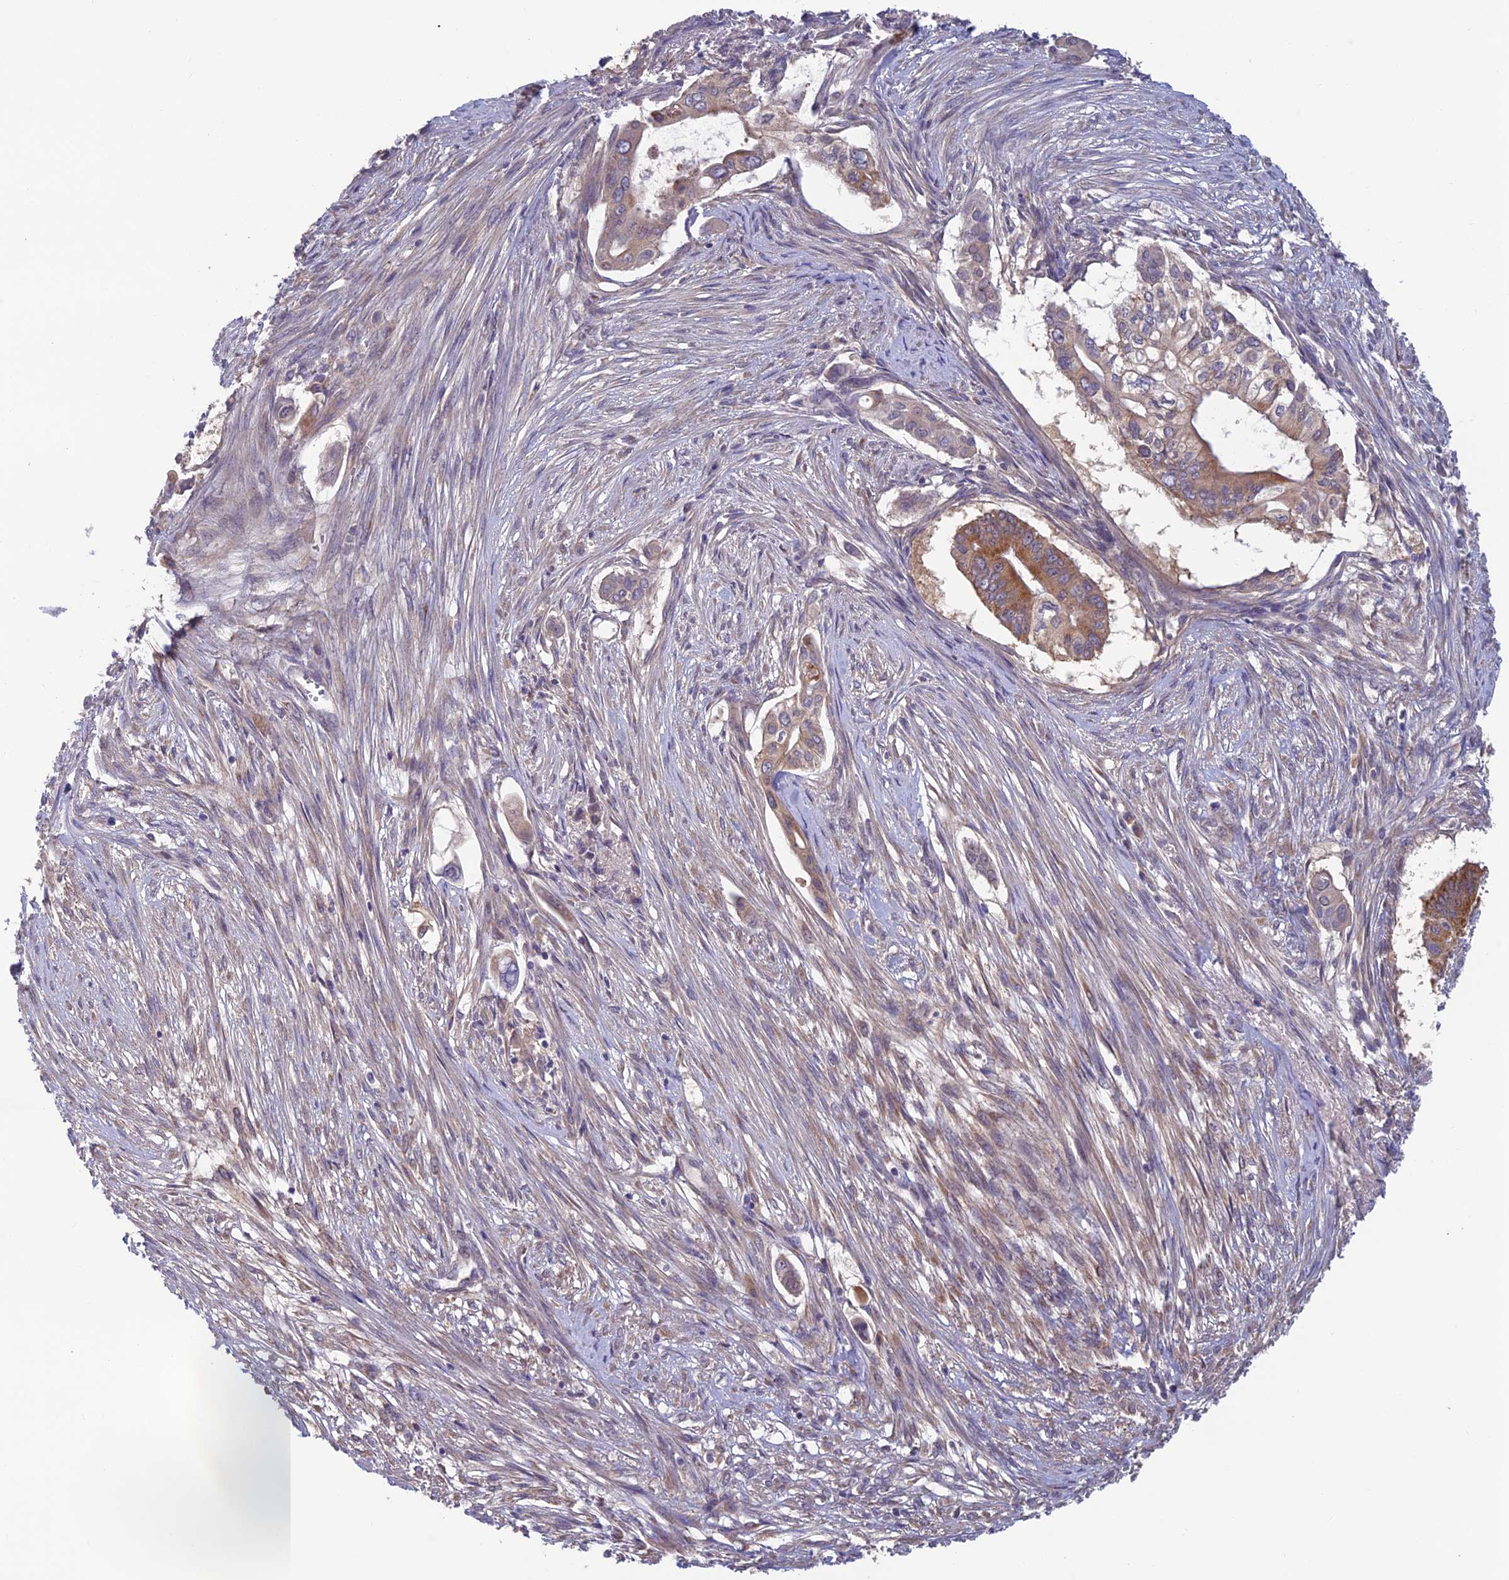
{"staining": {"intensity": "strong", "quantity": "25%-75%", "location": "cytoplasmic/membranous"}, "tissue": "pancreatic cancer", "cell_type": "Tumor cells", "image_type": "cancer", "snomed": [{"axis": "morphology", "description": "Adenocarcinoma, NOS"}, {"axis": "topography", "description": "Pancreas"}], "caption": "Pancreatic cancer (adenocarcinoma) tissue displays strong cytoplasmic/membranous staining in approximately 25%-75% of tumor cells, visualized by immunohistochemistry.", "gene": "HECA", "patient": {"sex": "male", "age": 68}}